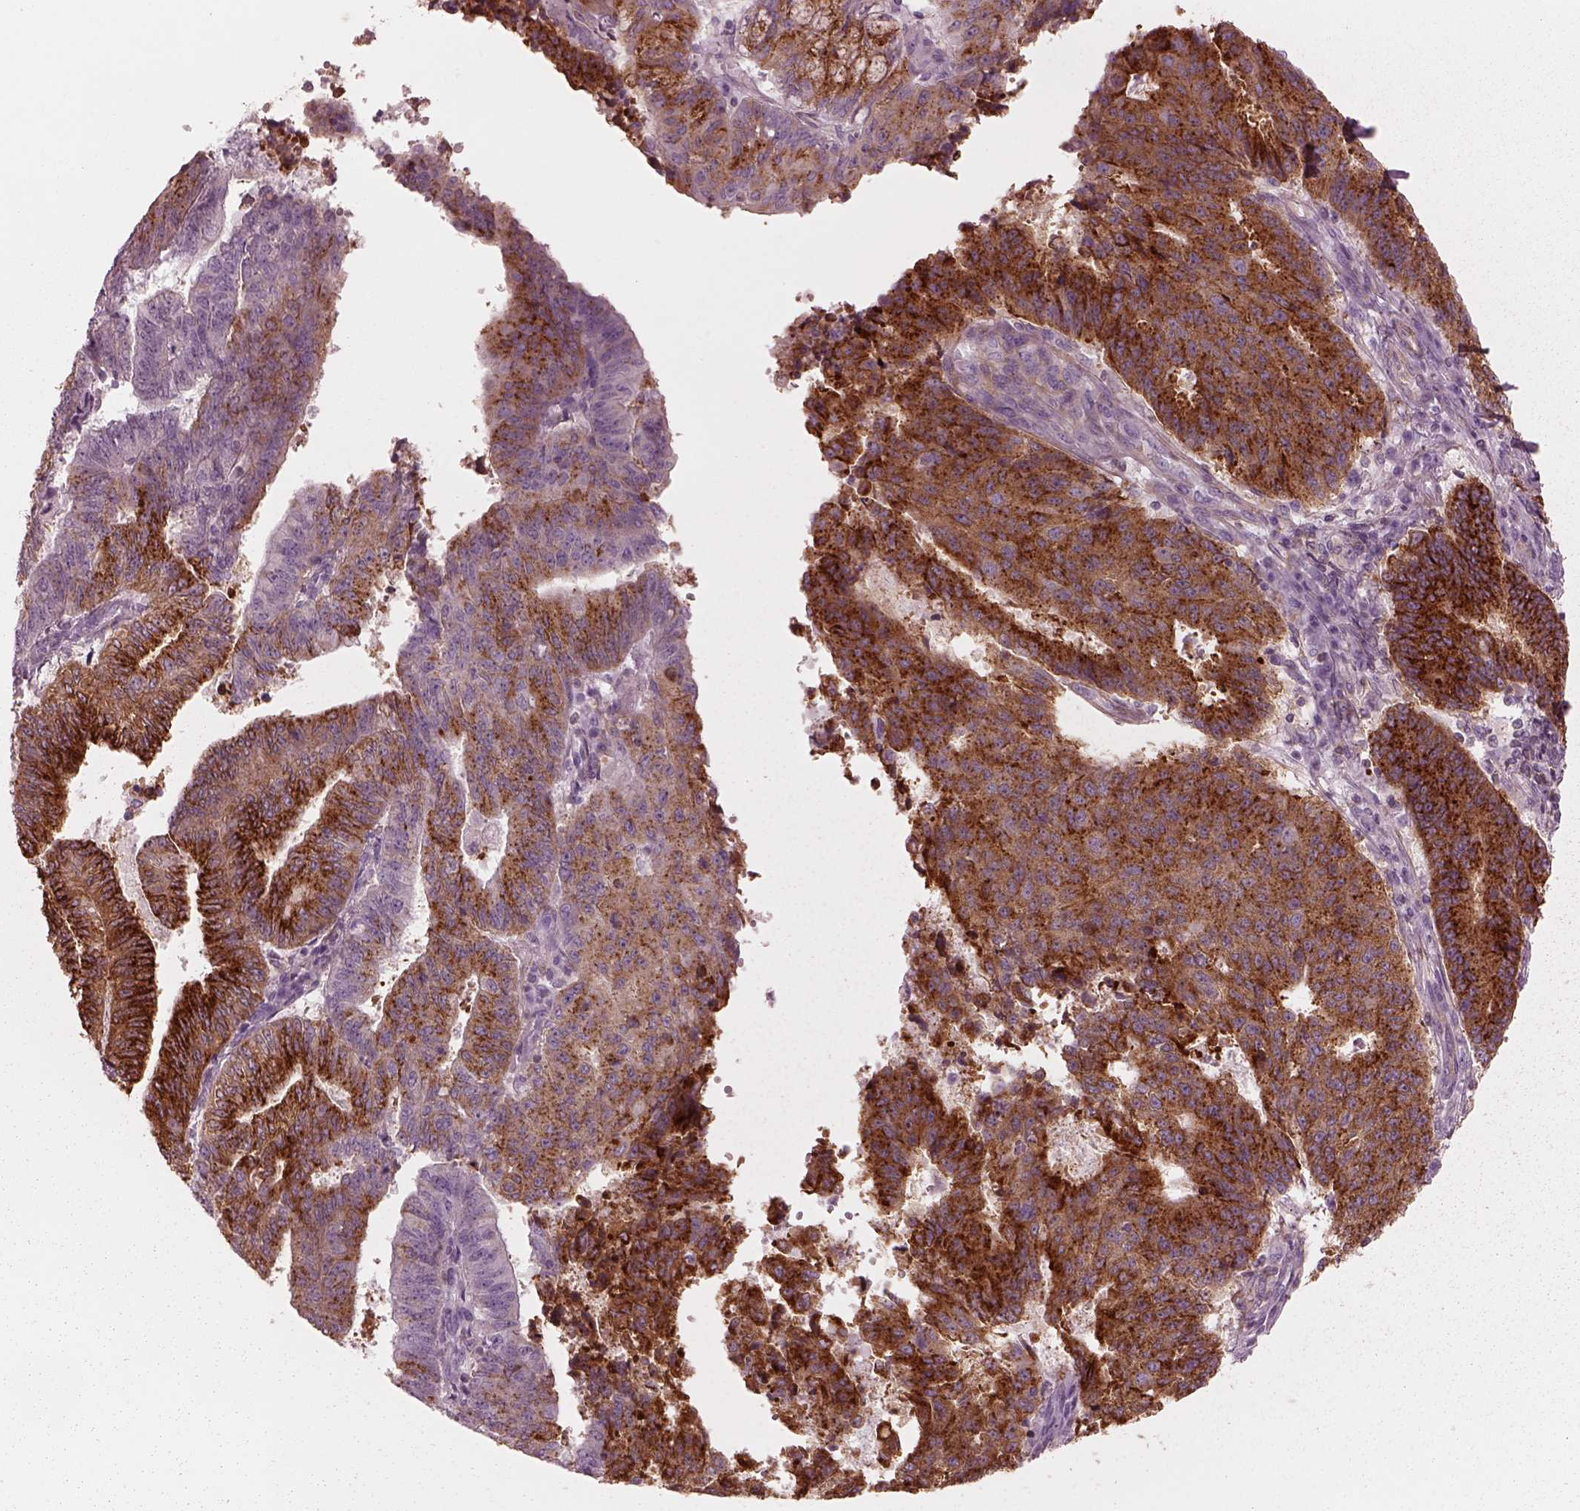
{"staining": {"intensity": "strong", "quantity": ">75%", "location": "cytoplasmic/membranous"}, "tissue": "endometrial cancer", "cell_type": "Tumor cells", "image_type": "cancer", "snomed": [{"axis": "morphology", "description": "Adenocarcinoma, NOS"}, {"axis": "topography", "description": "Endometrium"}], "caption": "Immunohistochemical staining of human adenocarcinoma (endometrial) shows high levels of strong cytoplasmic/membranous protein positivity in approximately >75% of tumor cells.", "gene": "ELAPOR1", "patient": {"sex": "female", "age": 82}}